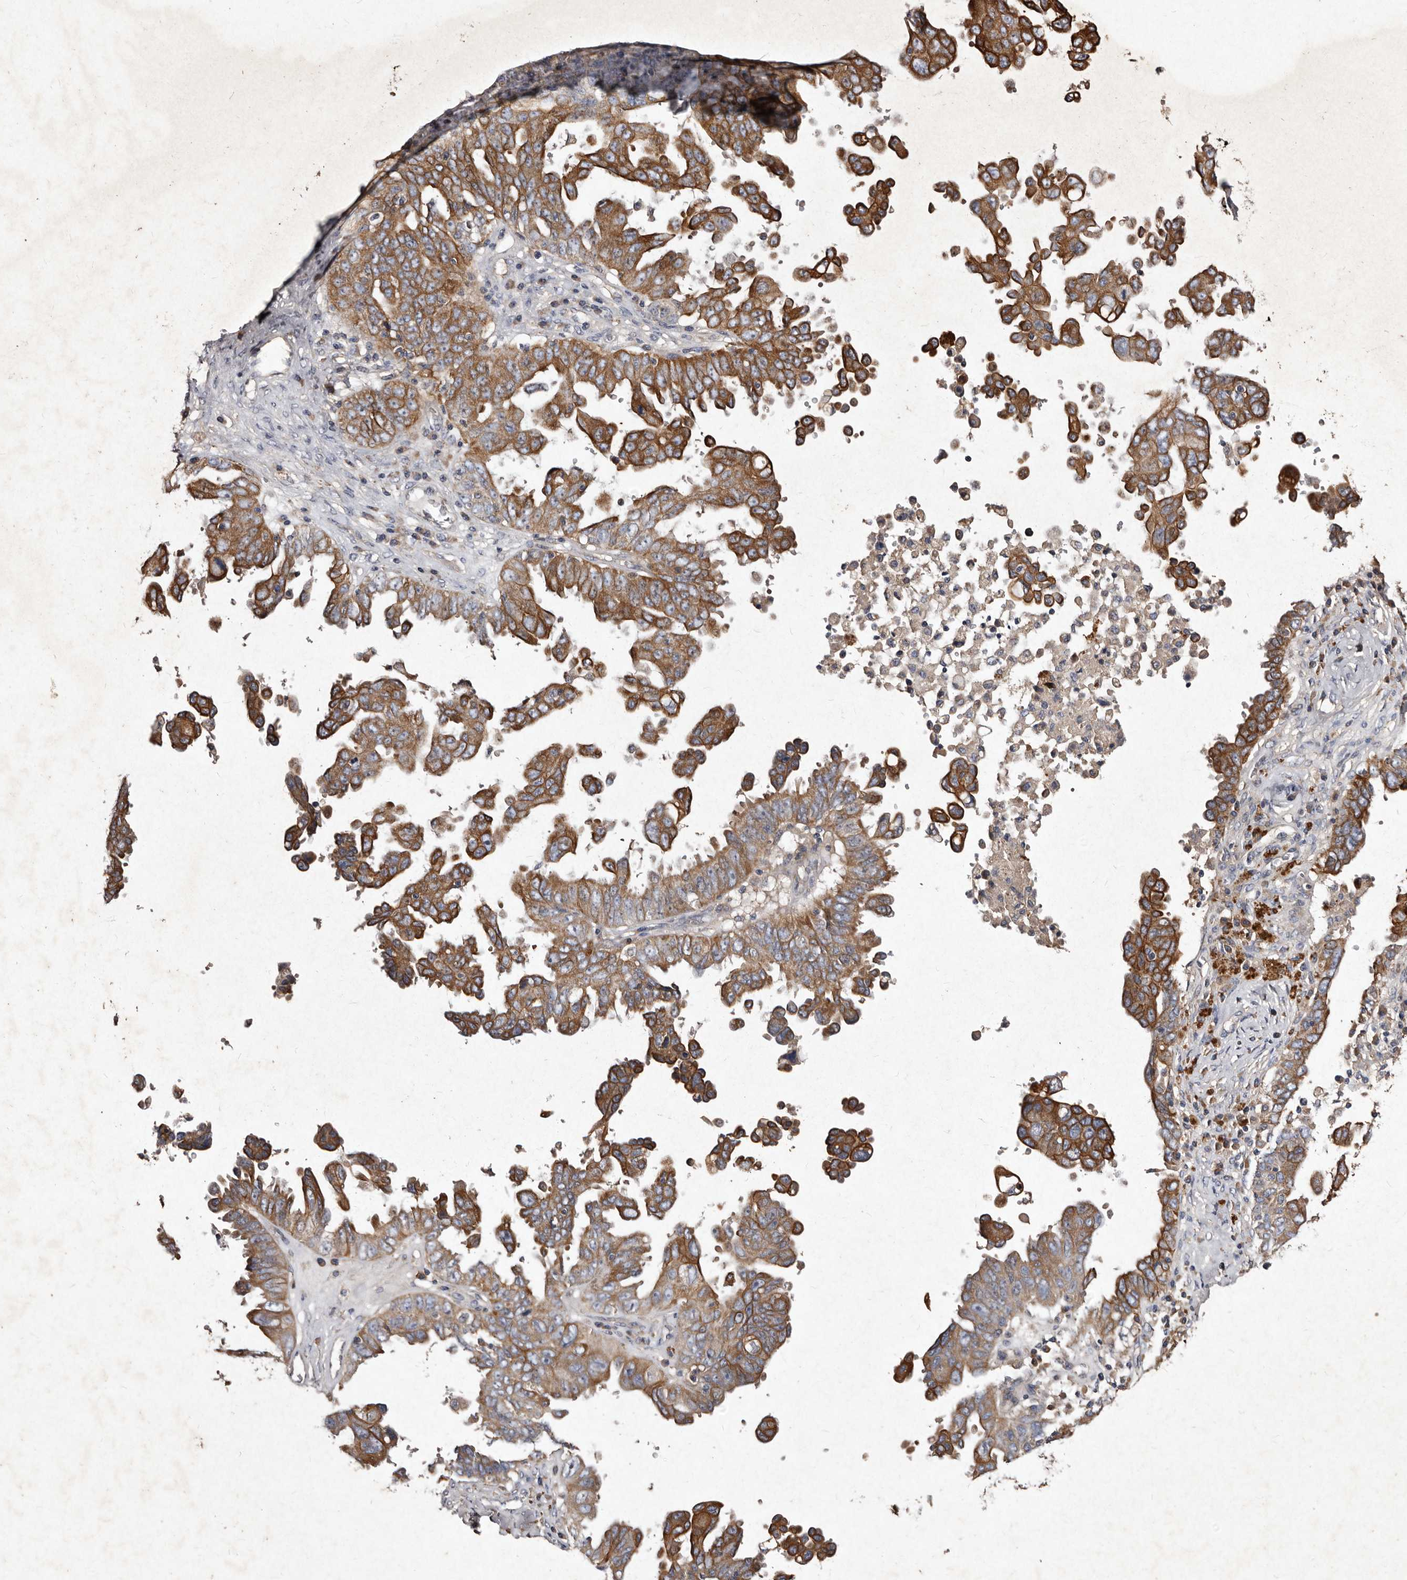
{"staining": {"intensity": "strong", "quantity": ">75%", "location": "cytoplasmic/membranous"}, "tissue": "ovarian cancer", "cell_type": "Tumor cells", "image_type": "cancer", "snomed": [{"axis": "morphology", "description": "Carcinoma, endometroid"}, {"axis": "topography", "description": "Ovary"}], "caption": "Human ovarian cancer stained with a brown dye exhibits strong cytoplasmic/membranous positive positivity in approximately >75% of tumor cells.", "gene": "TFB1M", "patient": {"sex": "female", "age": 62}}